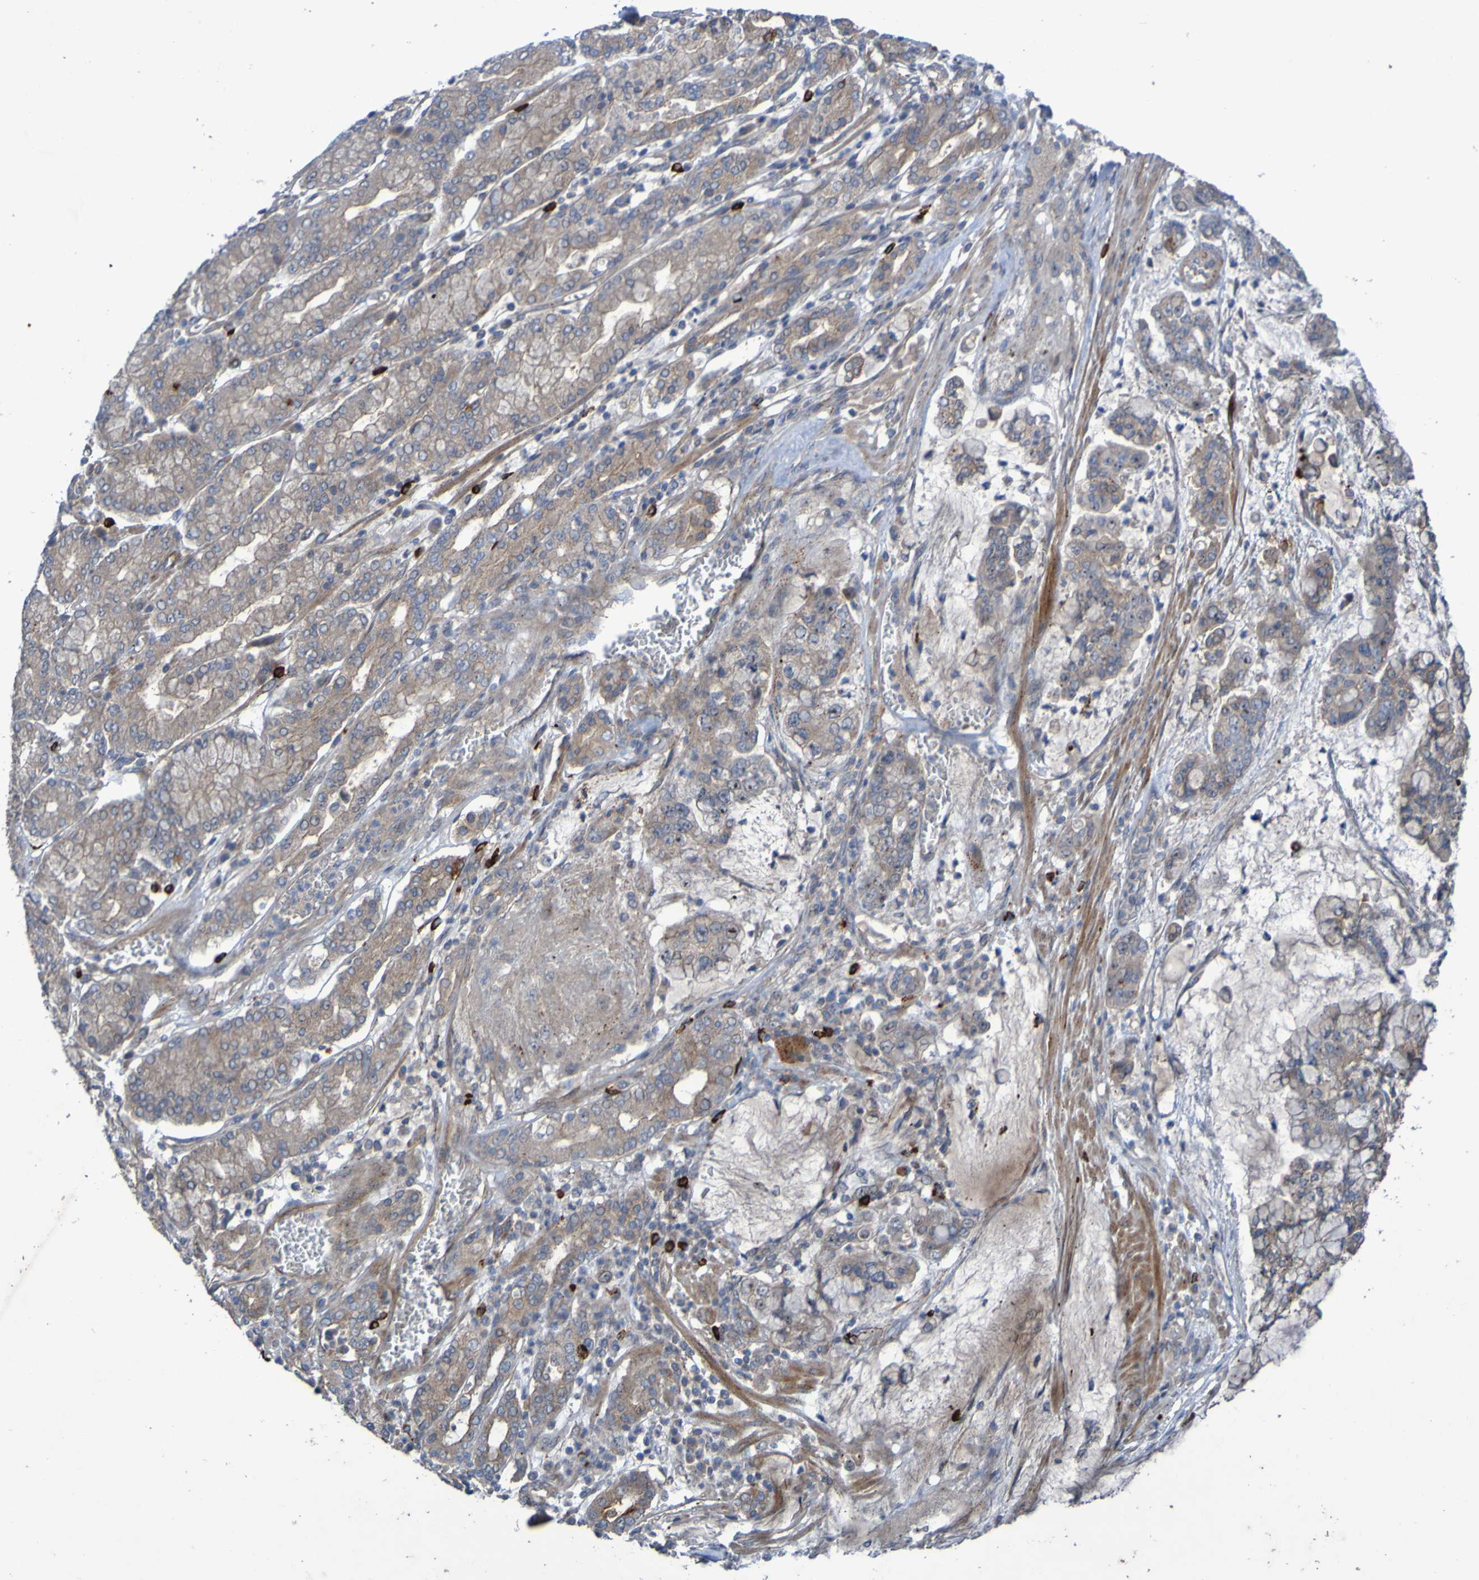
{"staining": {"intensity": "weak", "quantity": ">75%", "location": "cytoplasmic/membranous,nuclear"}, "tissue": "stomach cancer", "cell_type": "Tumor cells", "image_type": "cancer", "snomed": [{"axis": "morphology", "description": "Normal tissue, NOS"}, {"axis": "morphology", "description": "Adenocarcinoma, NOS"}, {"axis": "topography", "description": "Stomach, upper"}, {"axis": "topography", "description": "Stomach"}], "caption": "Immunohistochemistry of human stomach adenocarcinoma demonstrates low levels of weak cytoplasmic/membranous and nuclear positivity in approximately >75% of tumor cells.", "gene": "ANGPT4", "patient": {"sex": "male", "age": 76}}